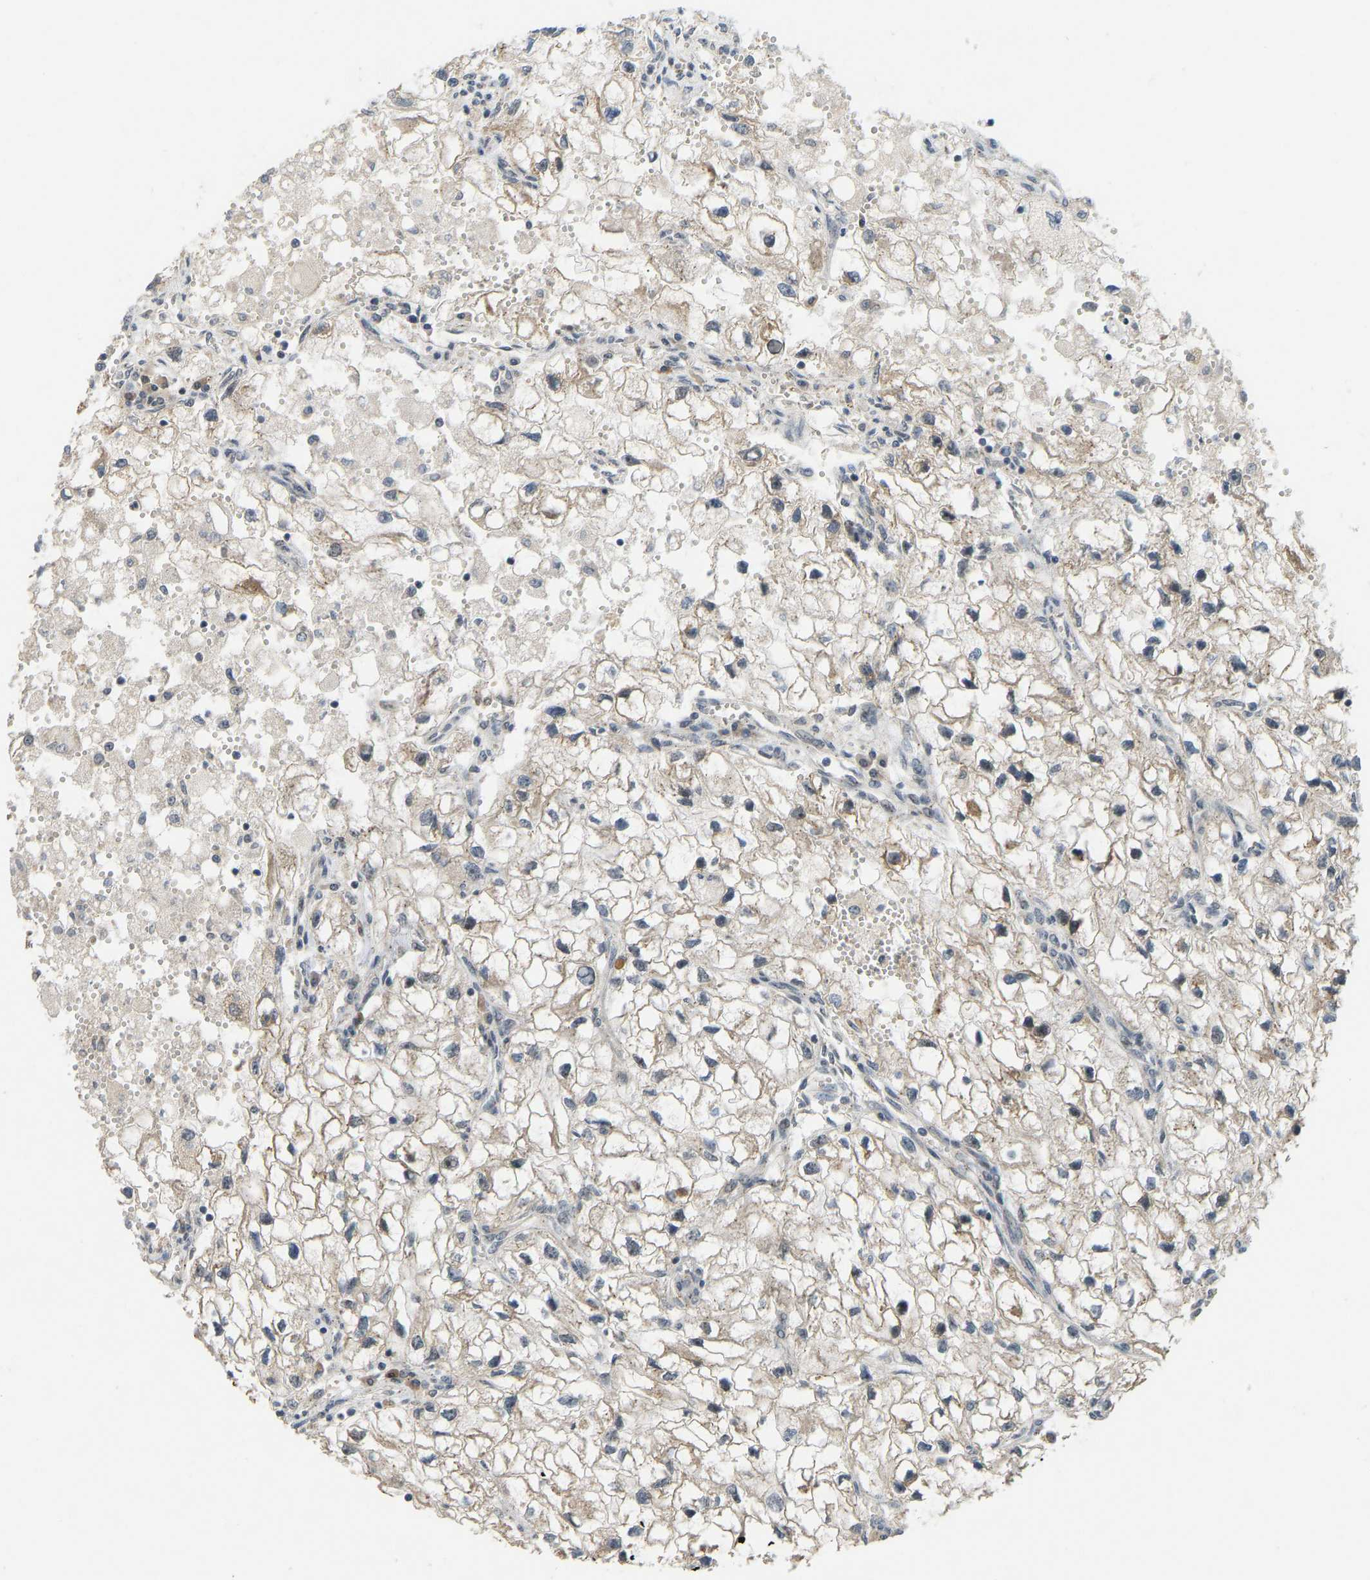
{"staining": {"intensity": "weak", "quantity": ">75%", "location": "cytoplasmic/membranous"}, "tissue": "renal cancer", "cell_type": "Tumor cells", "image_type": "cancer", "snomed": [{"axis": "morphology", "description": "Adenocarcinoma, NOS"}, {"axis": "topography", "description": "Kidney"}], "caption": "The immunohistochemical stain highlights weak cytoplasmic/membranous positivity in tumor cells of renal adenocarcinoma tissue.", "gene": "ACADS", "patient": {"sex": "female", "age": 70}}